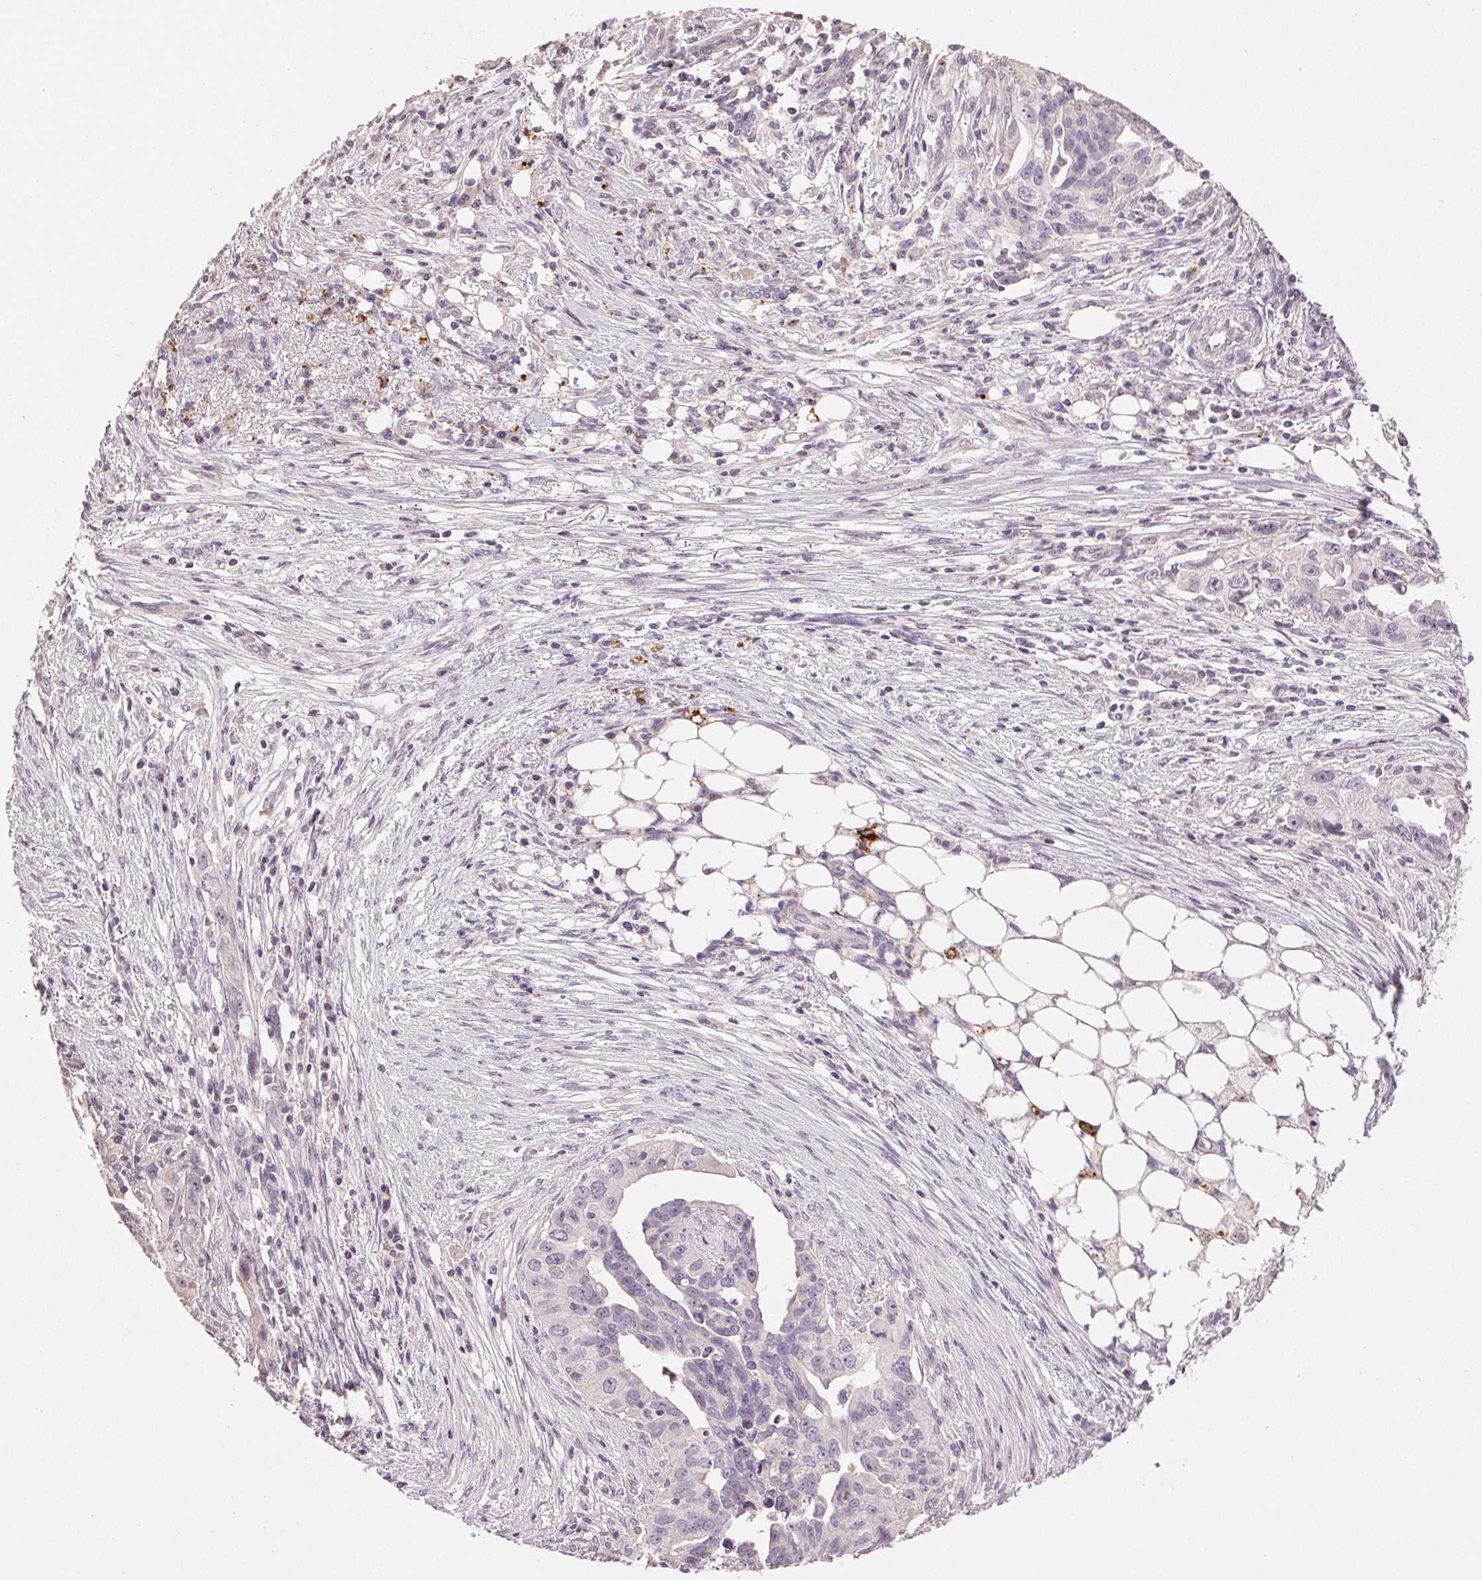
{"staining": {"intensity": "negative", "quantity": "none", "location": "none"}, "tissue": "ovarian cancer", "cell_type": "Tumor cells", "image_type": "cancer", "snomed": [{"axis": "morphology", "description": "Carcinoma, endometroid"}, {"axis": "morphology", "description": "Cystadenocarcinoma, serous, NOS"}, {"axis": "topography", "description": "Ovary"}], "caption": "Tumor cells are negative for brown protein staining in ovarian cancer.", "gene": "TMEM253", "patient": {"sex": "female", "age": 45}}